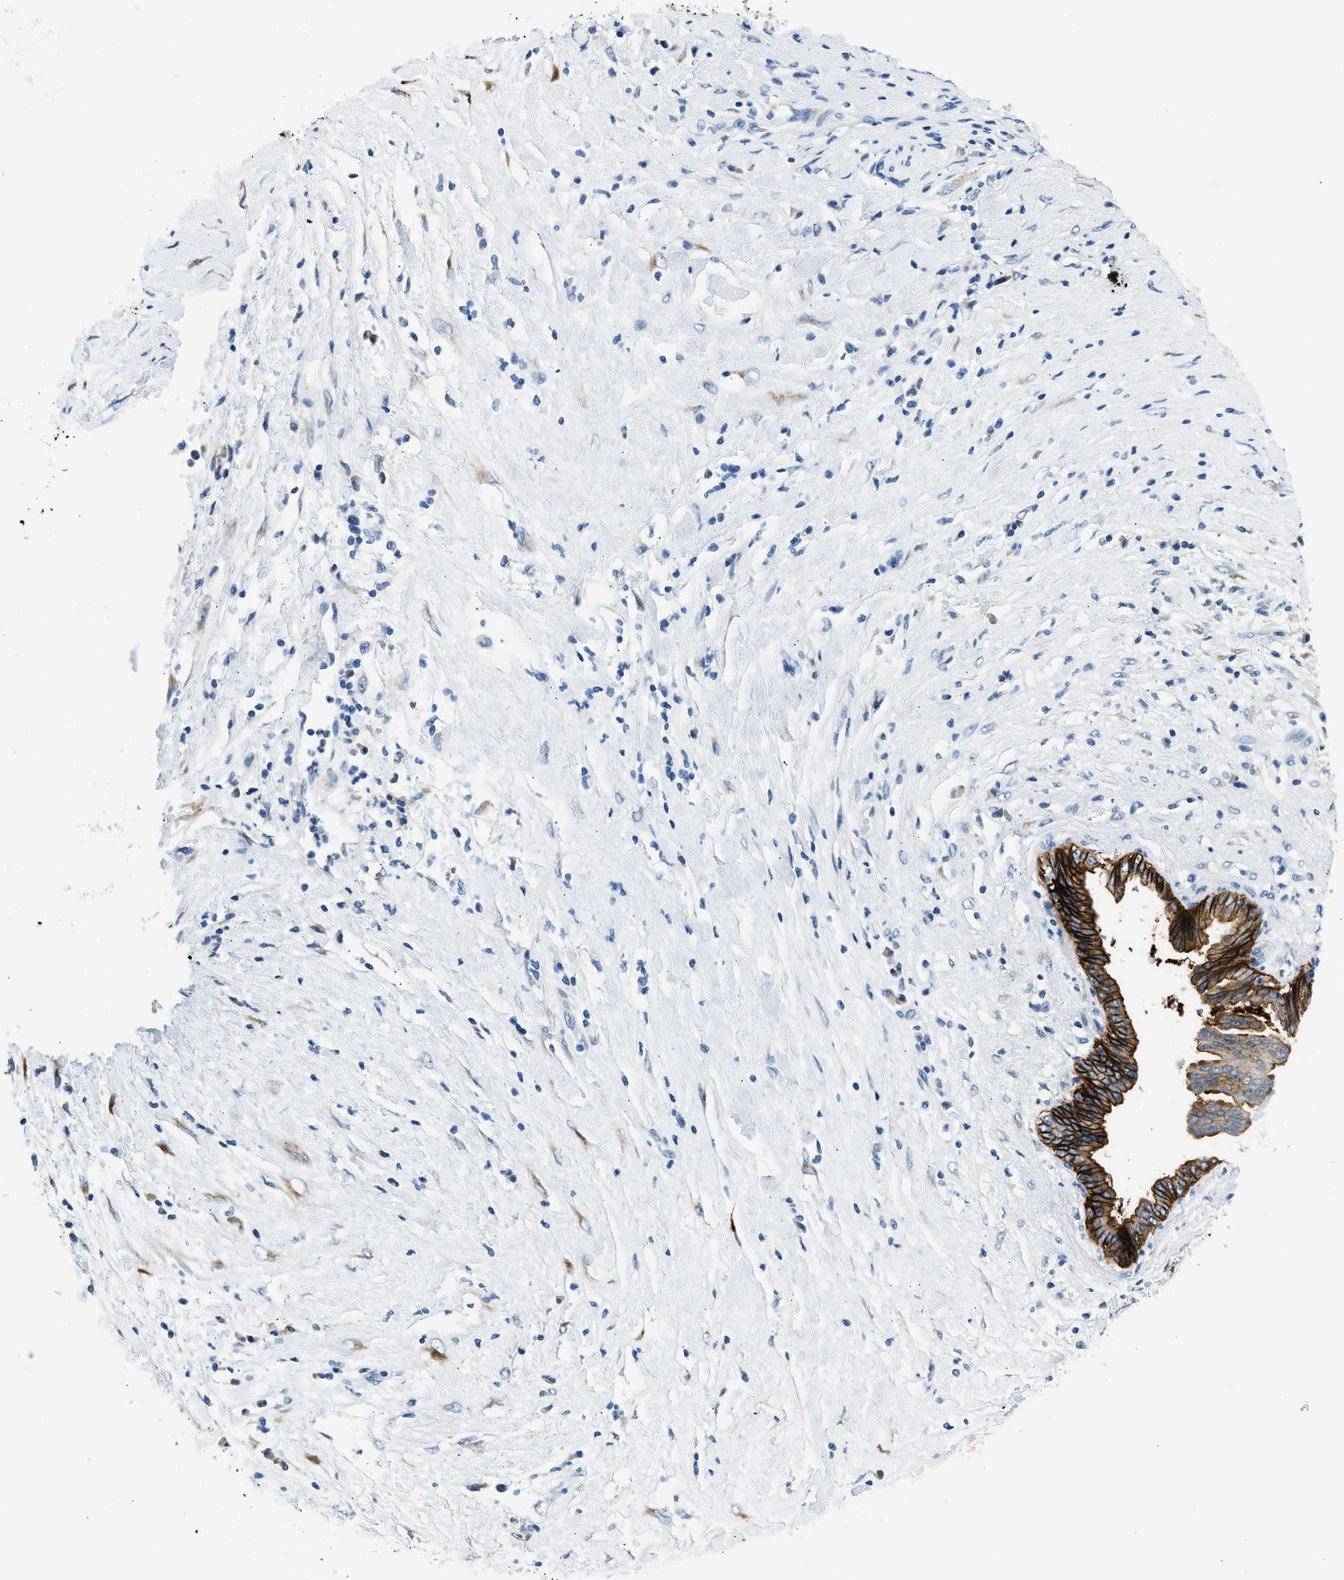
{"staining": {"intensity": "strong", "quantity": ">75%", "location": "cytoplasmic/membranous"}, "tissue": "pancreatic cancer", "cell_type": "Tumor cells", "image_type": "cancer", "snomed": [{"axis": "morphology", "description": "Adenocarcinoma, NOS"}, {"axis": "topography", "description": "Pancreas"}], "caption": "Protein analysis of pancreatic cancer tissue demonstrates strong cytoplasmic/membranous staining in about >75% of tumor cells.", "gene": "CLDN18", "patient": {"sex": "female", "age": 56}}